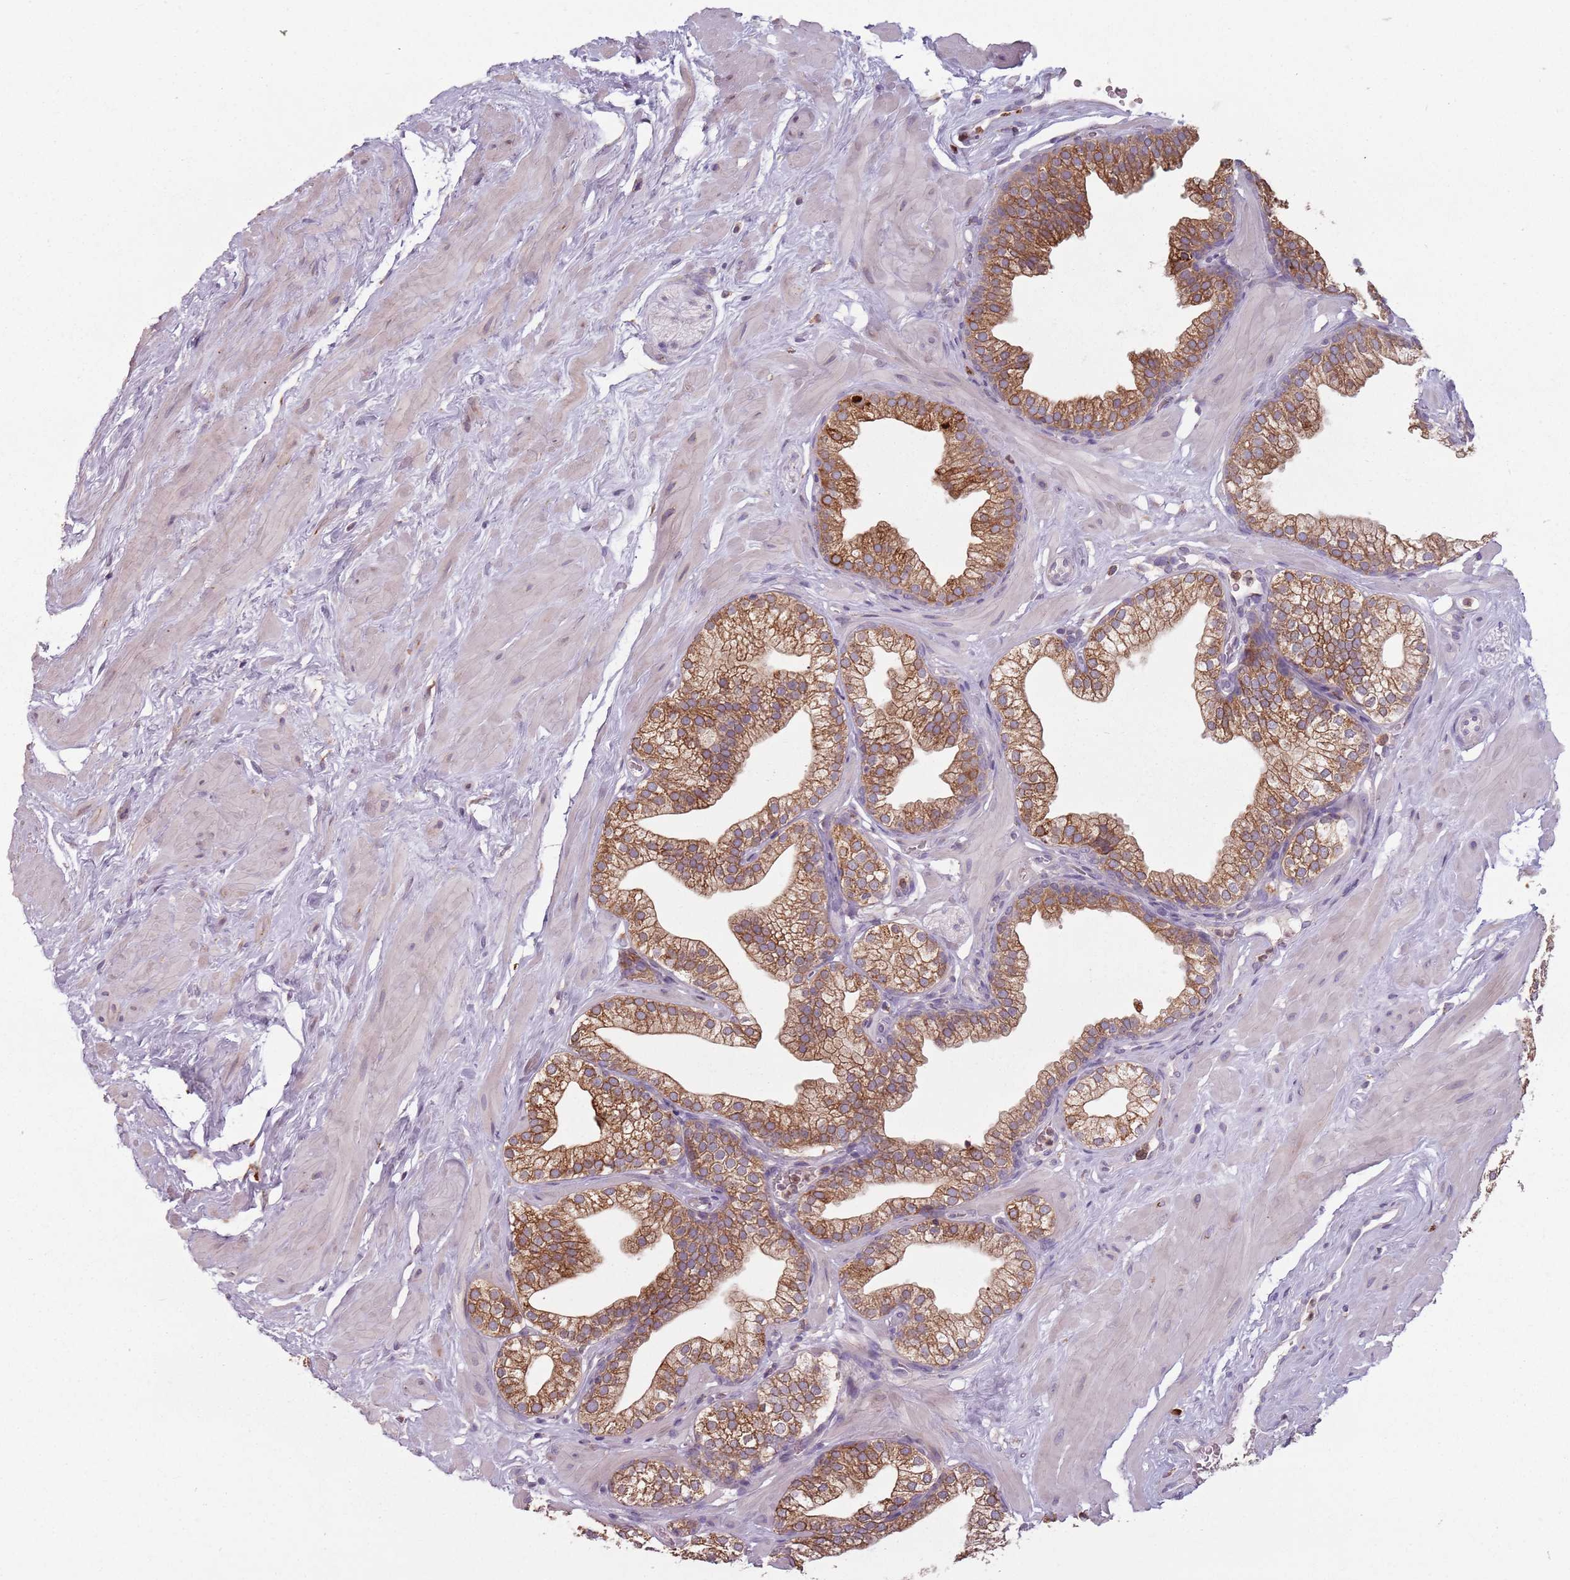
{"staining": {"intensity": "moderate", "quantity": ">75%", "location": "cytoplasmic/membranous"}, "tissue": "prostate", "cell_type": "Glandular cells", "image_type": "normal", "snomed": [{"axis": "morphology", "description": "Normal tissue, NOS"}, {"axis": "morphology", "description": "Urothelial carcinoma, Low grade"}, {"axis": "topography", "description": "Urinary bladder"}, {"axis": "topography", "description": "Prostate"}], "caption": "Immunohistochemistry (IHC) of unremarkable human prostate exhibits medium levels of moderate cytoplasmic/membranous staining in approximately >75% of glandular cells.", "gene": "RPS9", "patient": {"sex": "male", "age": 60}}